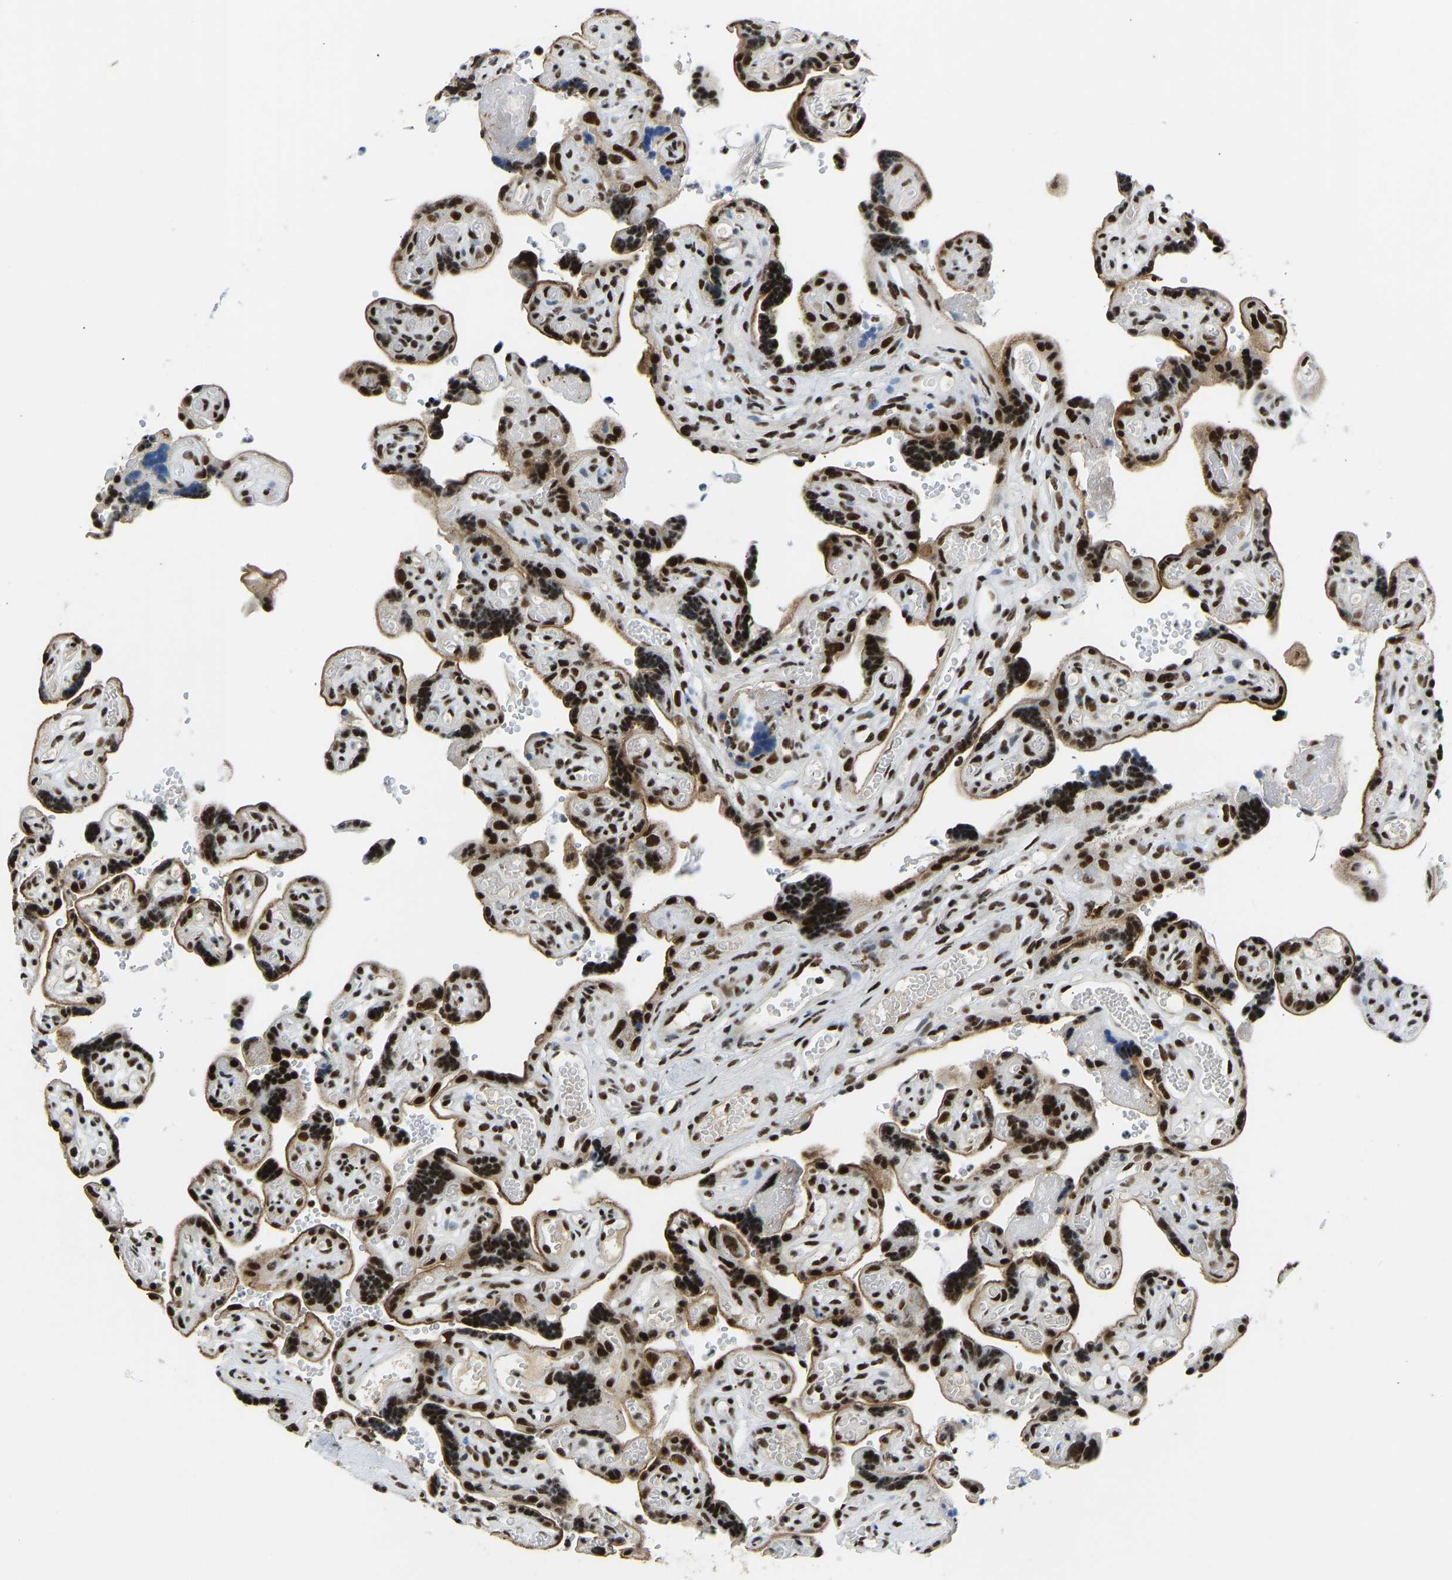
{"staining": {"intensity": "strong", "quantity": ">75%", "location": "cytoplasmic/membranous,nuclear"}, "tissue": "placenta", "cell_type": "Decidual cells", "image_type": "normal", "snomed": [{"axis": "morphology", "description": "Normal tissue, NOS"}, {"axis": "topography", "description": "Placenta"}], "caption": "Placenta was stained to show a protein in brown. There is high levels of strong cytoplasmic/membranous,nuclear staining in about >75% of decidual cells. (DAB IHC with brightfield microscopy, high magnification).", "gene": "FOXK1", "patient": {"sex": "female", "age": 30}}